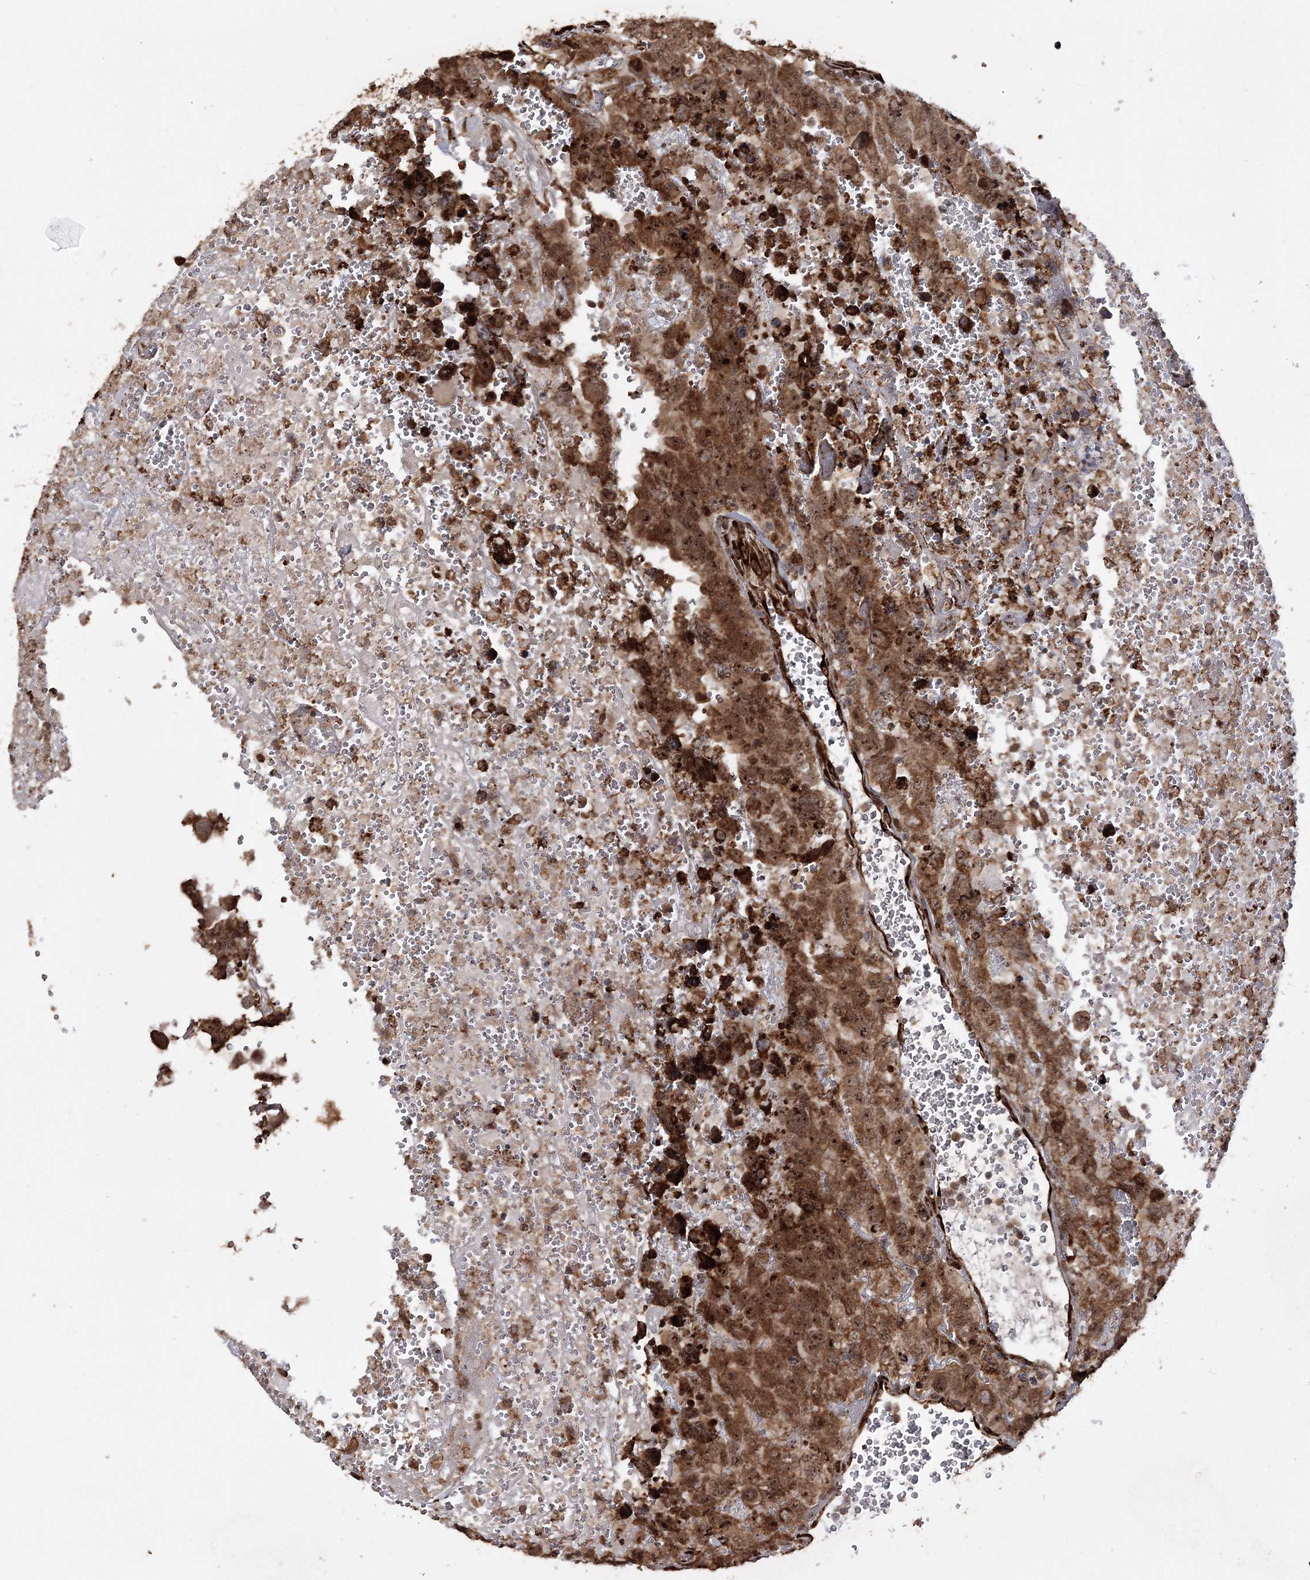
{"staining": {"intensity": "strong", "quantity": ">75%", "location": "cytoplasmic/membranous"}, "tissue": "testis cancer", "cell_type": "Tumor cells", "image_type": "cancer", "snomed": [{"axis": "morphology", "description": "Carcinoma, Embryonal, NOS"}, {"axis": "topography", "description": "Testis"}], "caption": "Immunohistochemical staining of human embryonal carcinoma (testis) demonstrates high levels of strong cytoplasmic/membranous positivity in about >75% of tumor cells. The staining is performed using DAB brown chromogen to label protein expression. The nuclei are counter-stained blue using hematoxylin.", "gene": "SCRN3", "patient": {"sex": "male", "age": 45}}